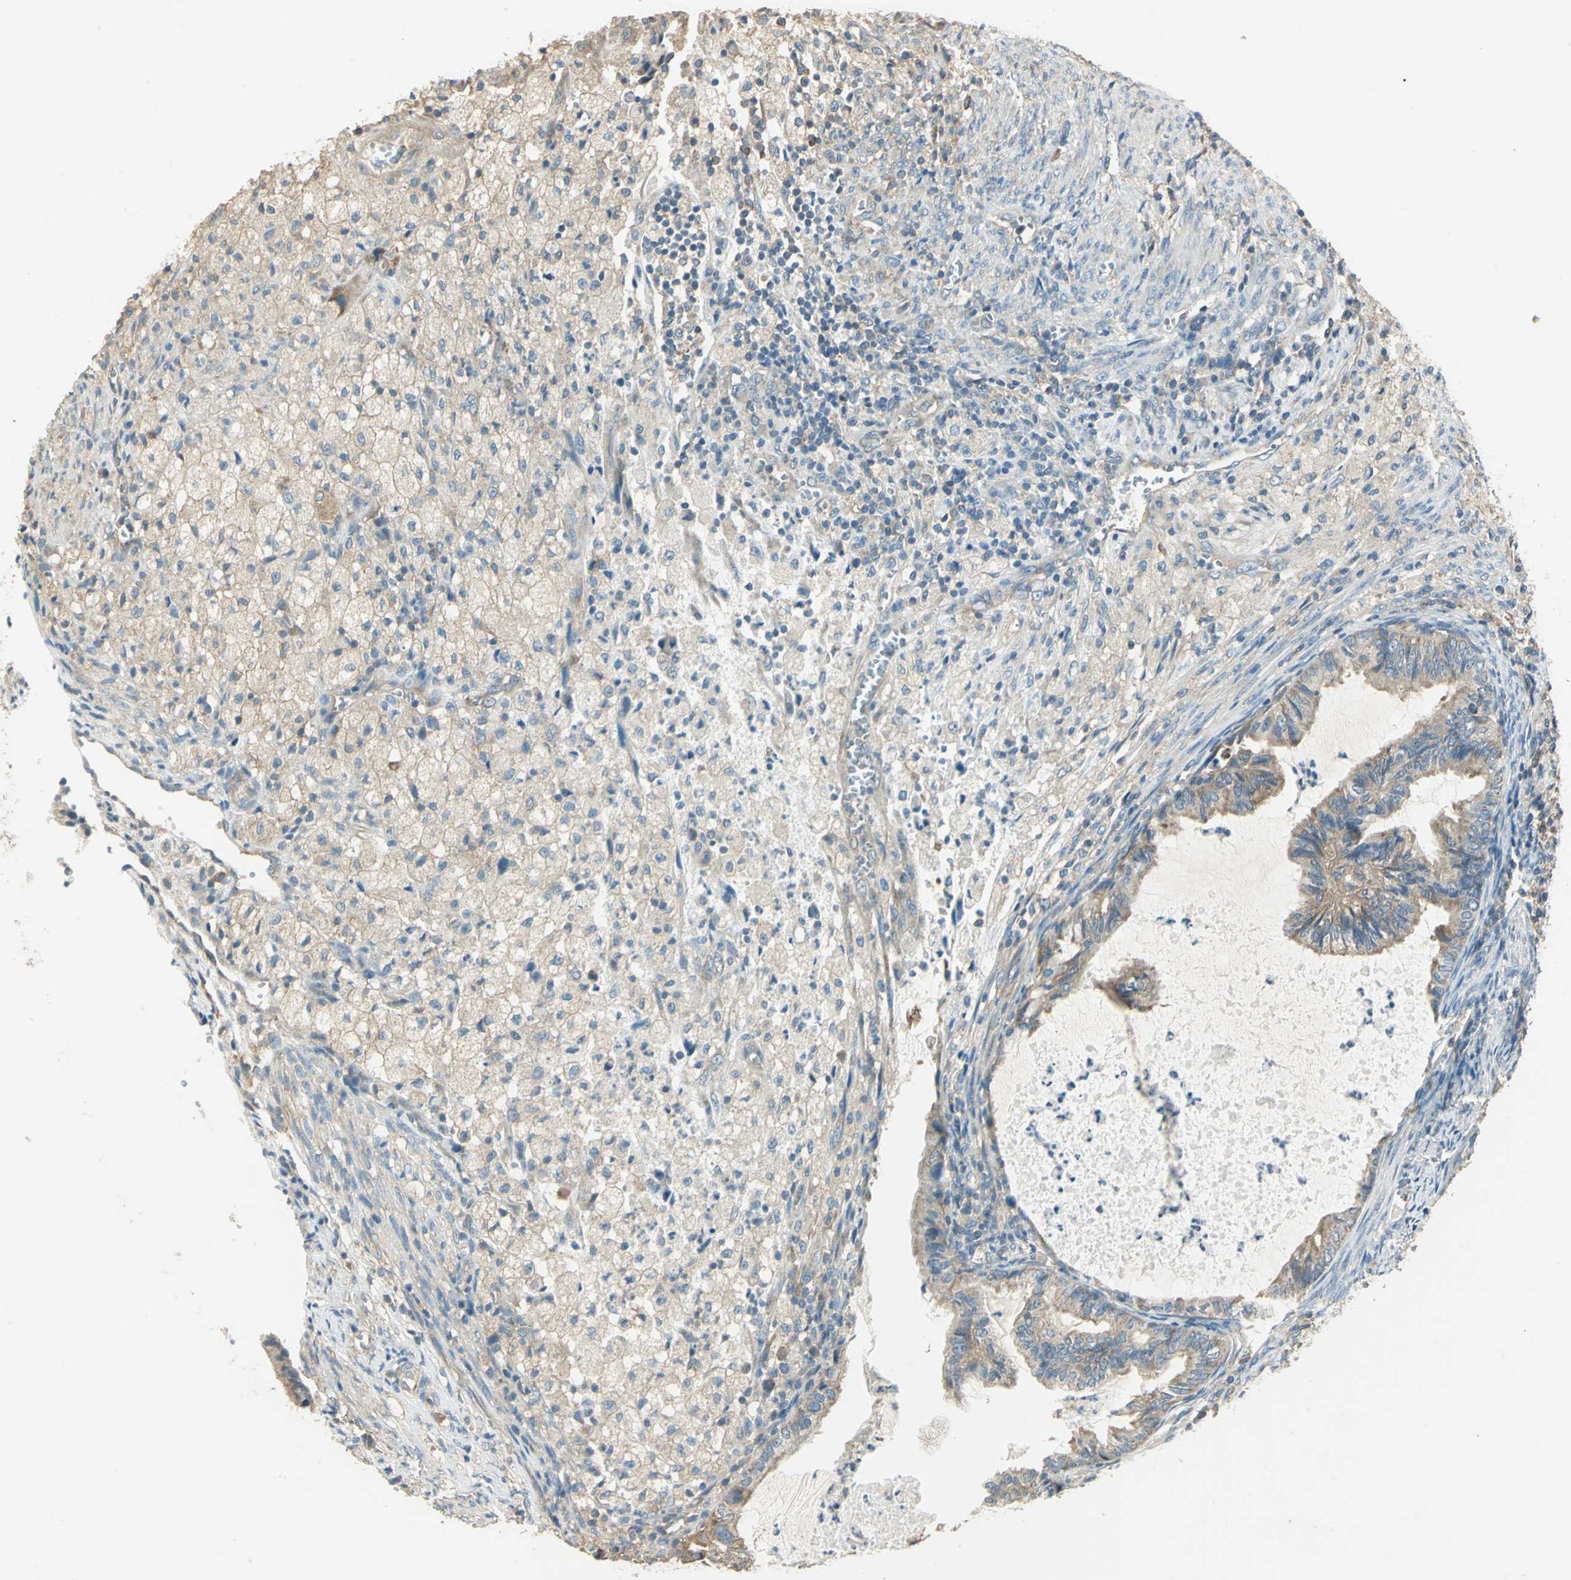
{"staining": {"intensity": "moderate", "quantity": ">75%", "location": "cytoplasmic/membranous"}, "tissue": "cervical cancer", "cell_type": "Tumor cells", "image_type": "cancer", "snomed": [{"axis": "morphology", "description": "Normal tissue, NOS"}, {"axis": "morphology", "description": "Adenocarcinoma, NOS"}, {"axis": "topography", "description": "Cervix"}, {"axis": "topography", "description": "Endometrium"}], "caption": "Tumor cells show medium levels of moderate cytoplasmic/membranous expression in approximately >75% of cells in cervical adenocarcinoma.", "gene": "SHC2", "patient": {"sex": "female", "age": 86}}